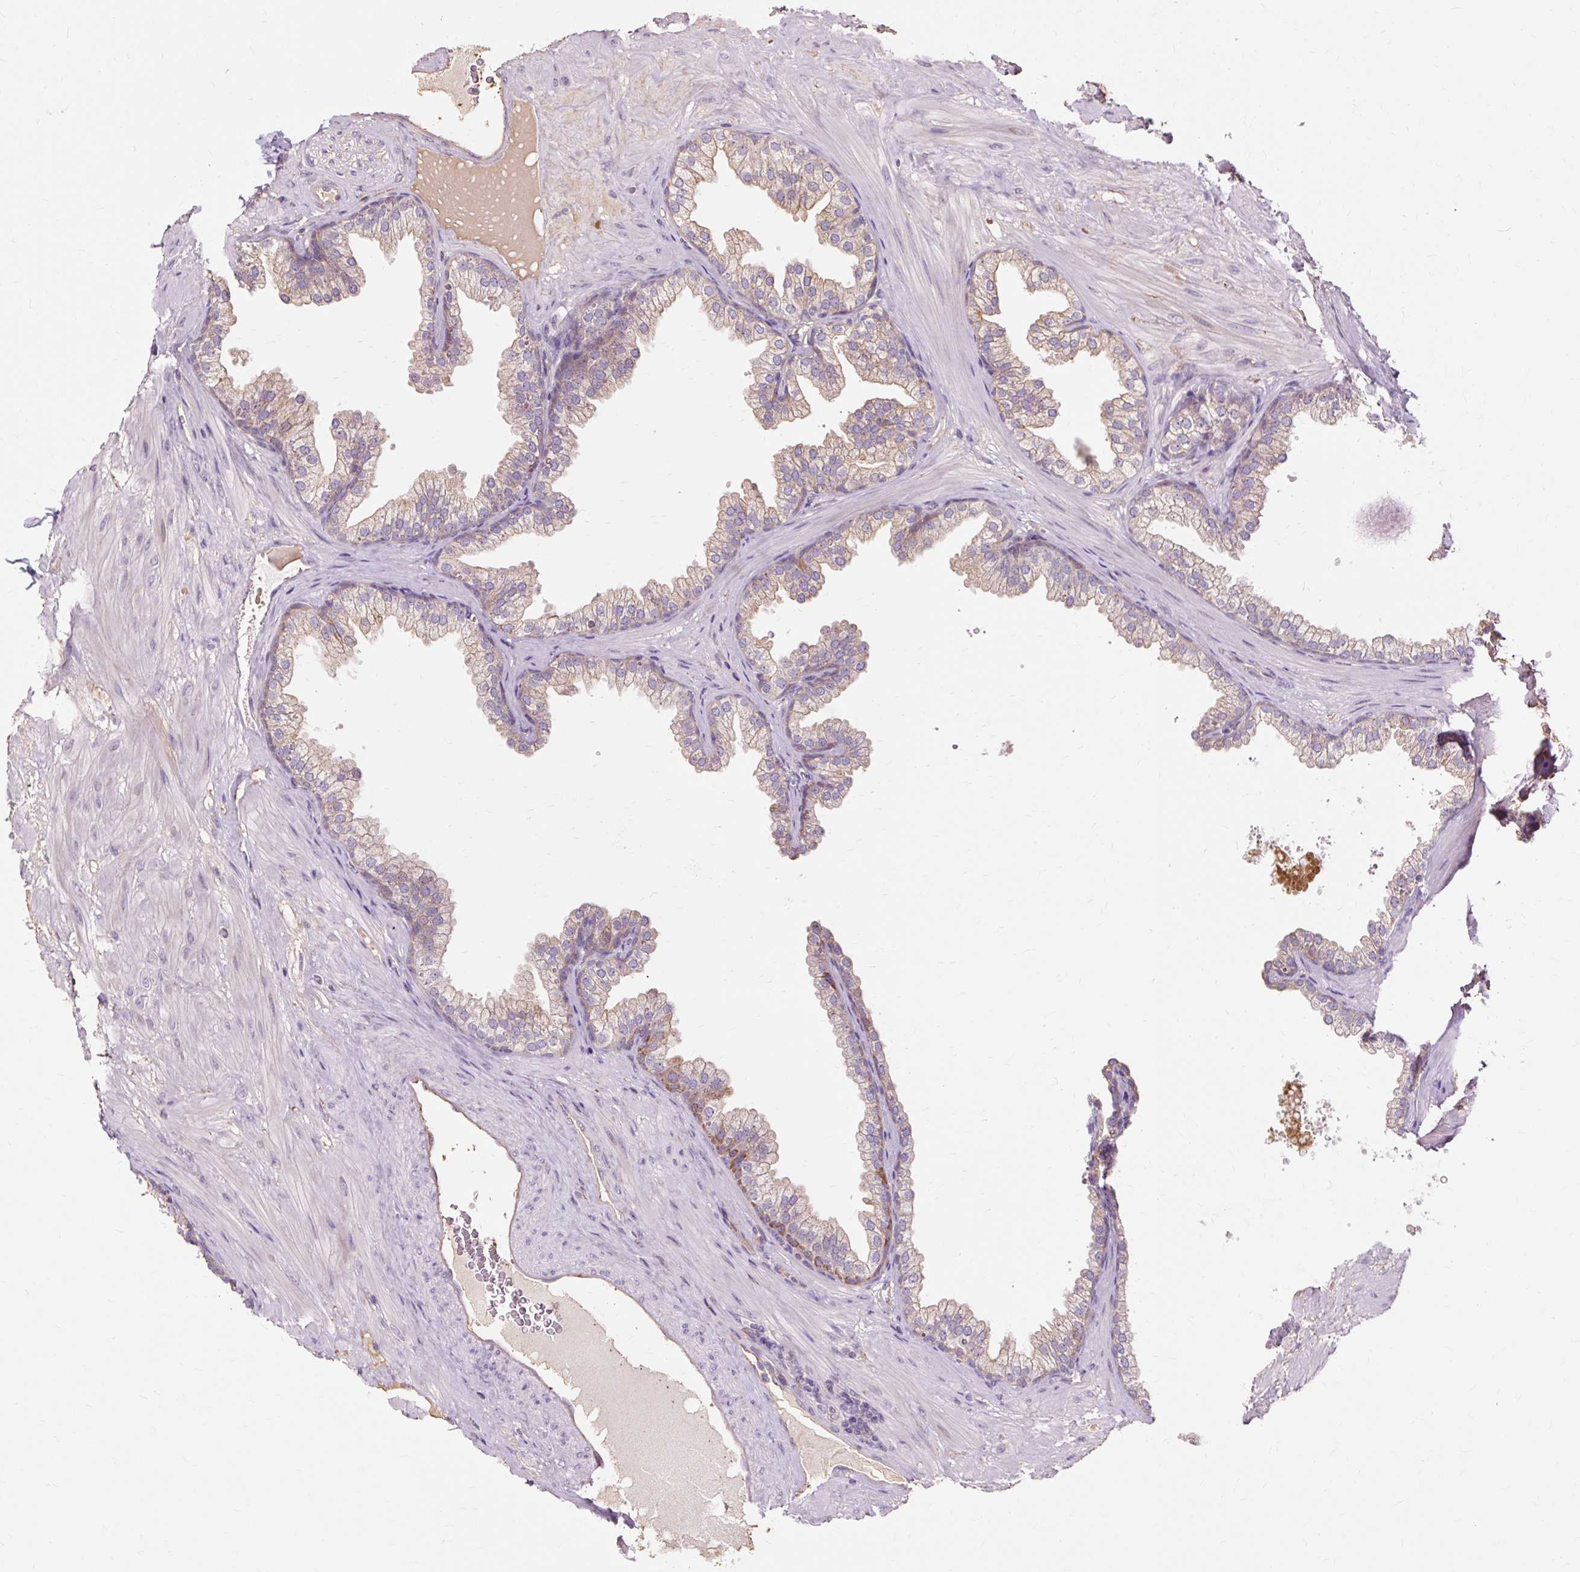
{"staining": {"intensity": "moderate", "quantity": "25%-75%", "location": "cytoplasmic/membranous"}, "tissue": "prostate", "cell_type": "Glandular cells", "image_type": "normal", "snomed": [{"axis": "morphology", "description": "Normal tissue, NOS"}, {"axis": "topography", "description": "Prostate"}], "caption": "Glandular cells demonstrate medium levels of moderate cytoplasmic/membranous positivity in approximately 25%-75% of cells in normal prostate.", "gene": "PDZD2", "patient": {"sex": "male", "age": 37}}